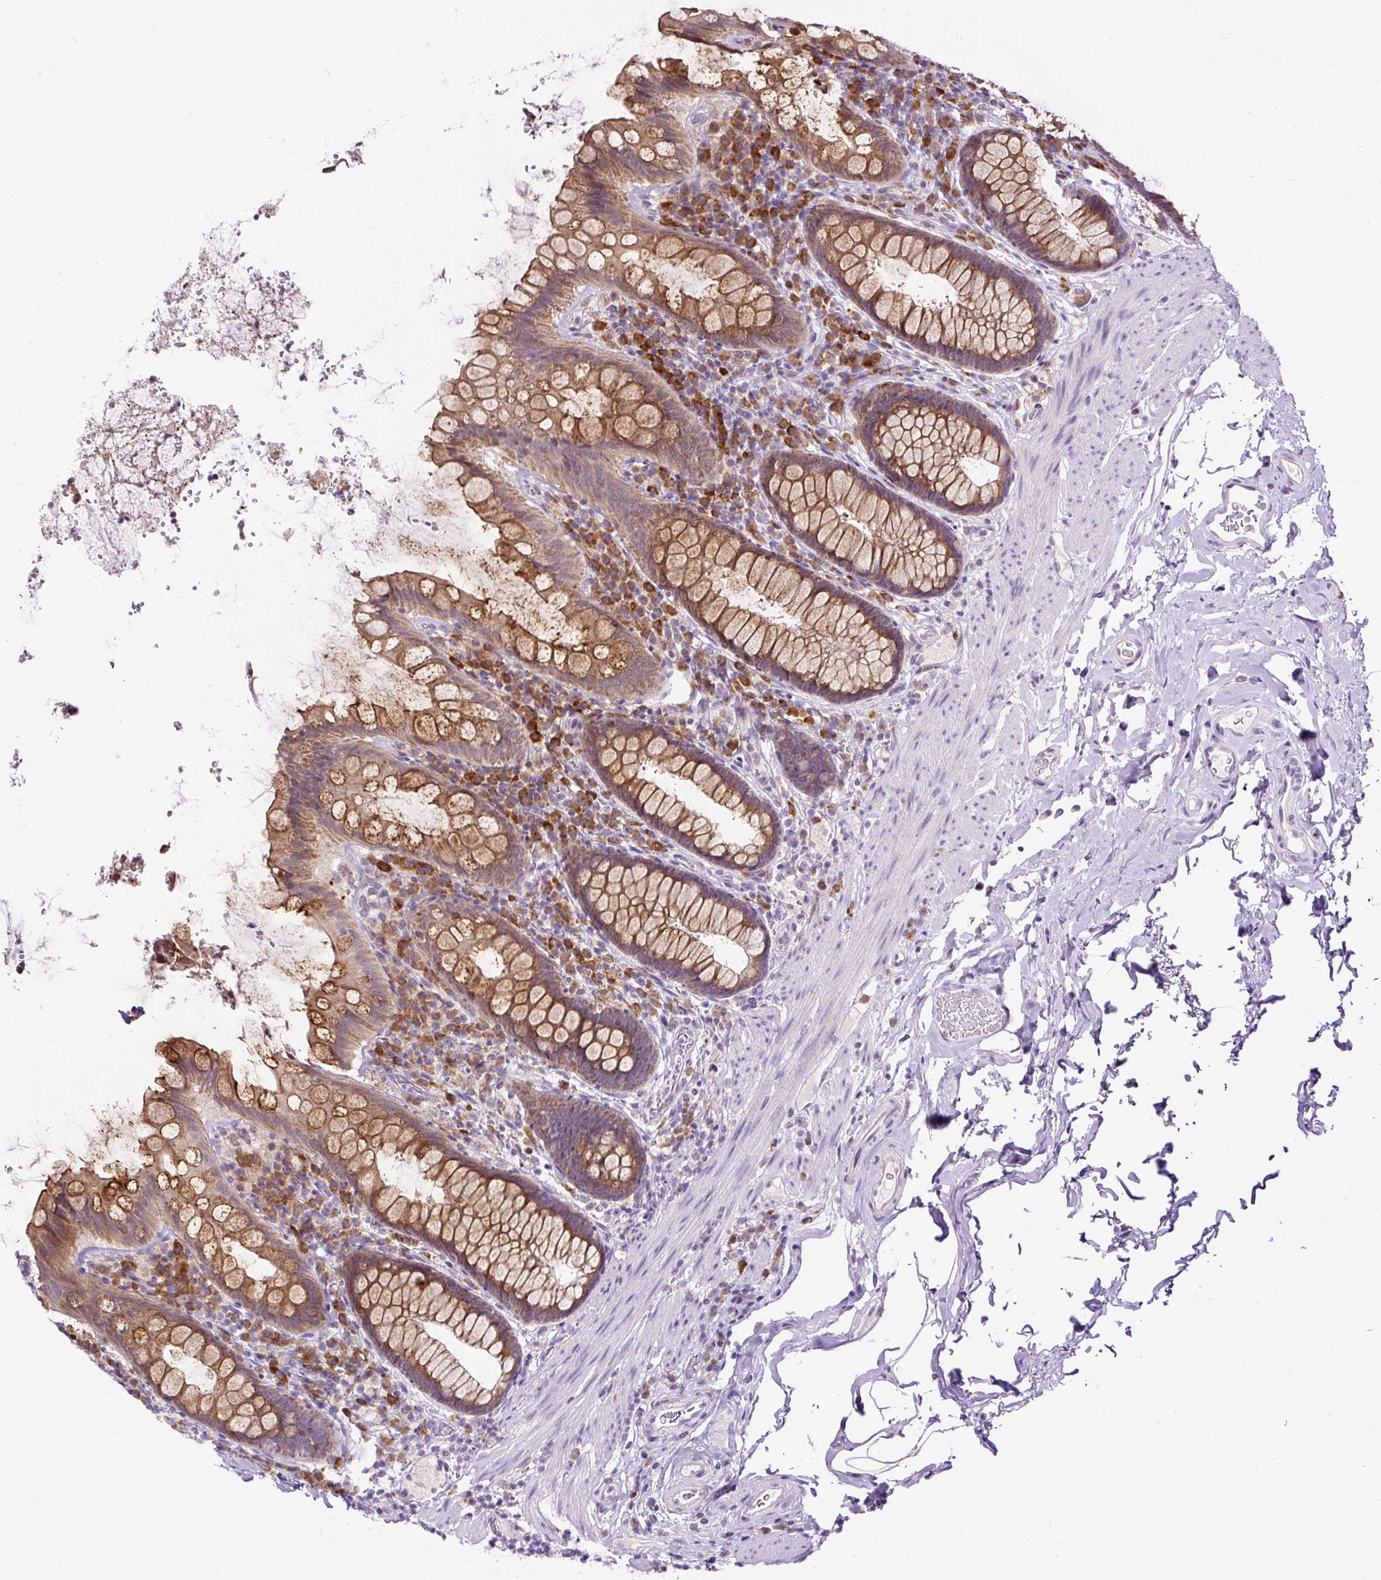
{"staining": {"intensity": "moderate", "quantity": ">75%", "location": "cytoplasmic/membranous"}, "tissue": "rectum", "cell_type": "Glandular cells", "image_type": "normal", "snomed": [{"axis": "morphology", "description": "Normal tissue, NOS"}, {"axis": "topography", "description": "Rectum"}], "caption": "Immunohistochemistry (DAB) staining of unremarkable human rectum displays moderate cytoplasmic/membranous protein positivity in about >75% of glandular cells.", "gene": "FMC1", "patient": {"sex": "female", "age": 69}}